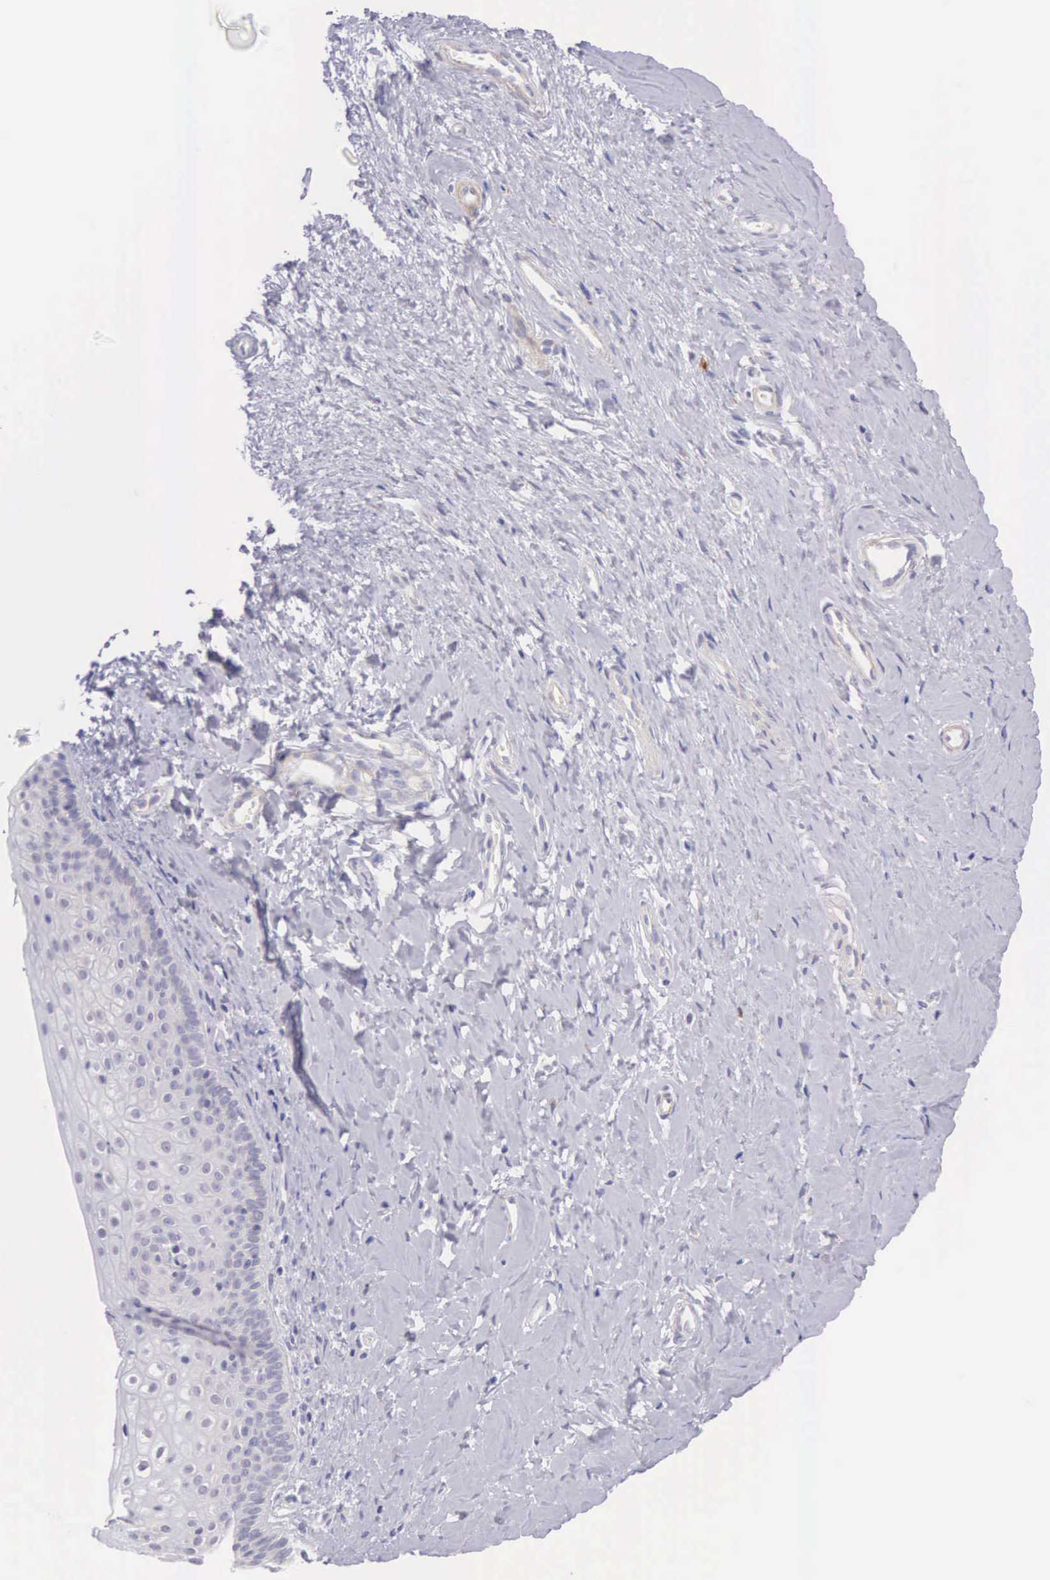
{"staining": {"intensity": "negative", "quantity": "none", "location": "none"}, "tissue": "cervix", "cell_type": "Glandular cells", "image_type": "normal", "snomed": [{"axis": "morphology", "description": "Normal tissue, NOS"}, {"axis": "topography", "description": "Cervix"}], "caption": "Cervix stained for a protein using immunohistochemistry reveals no positivity glandular cells.", "gene": "ARFGAP3", "patient": {"sex": "female", "age": 53}}